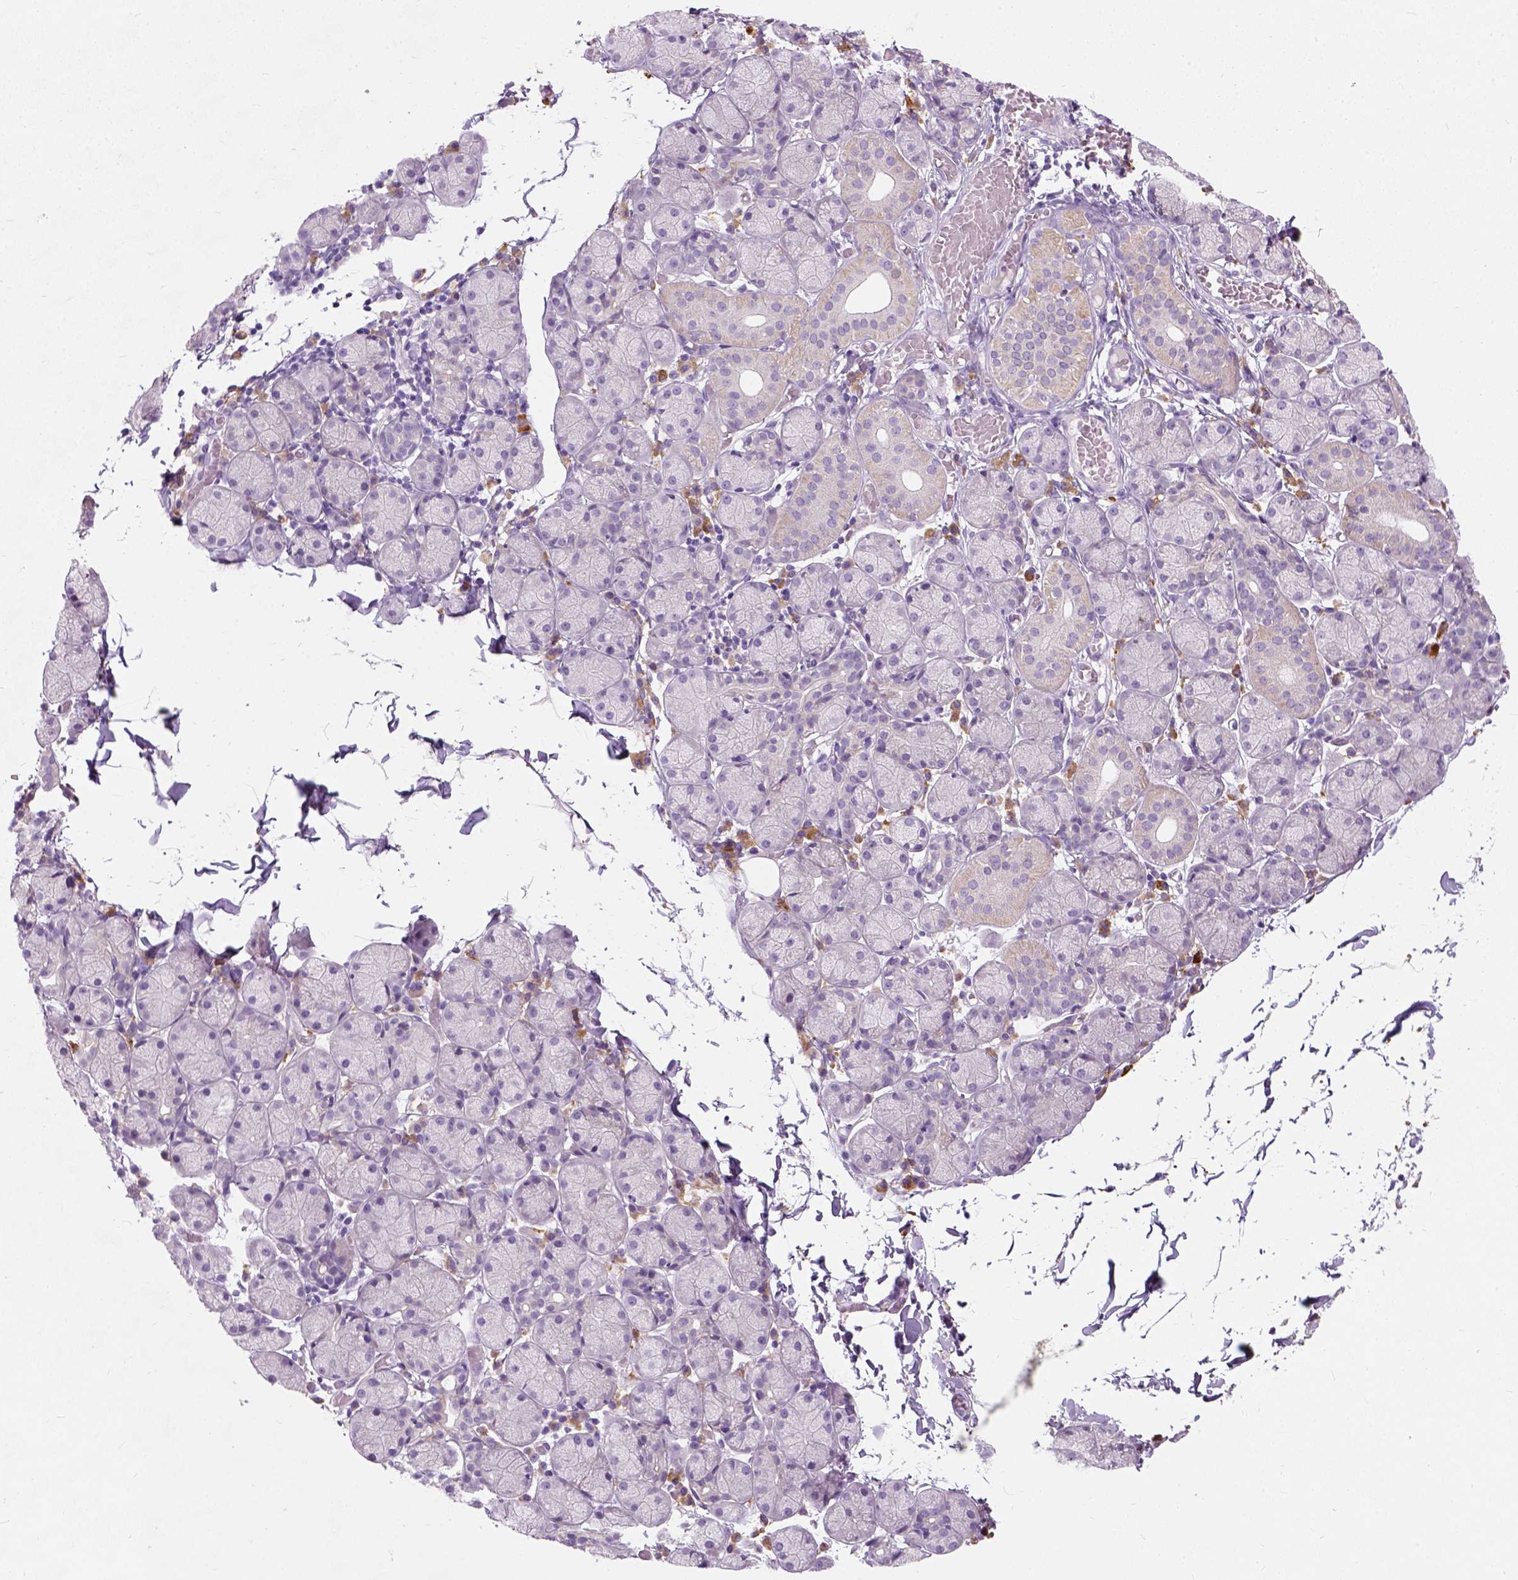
{"staining": {"intensity": "negative", "quantity": "none", "location": "none"}, "tissue": "salivary gland", "cell_type": "Glandular cells", "image_type": "normal", "snomed": [{"axis": "morphology", "description": "Normal tissue, NOS"}, {"axis": "topography", "description": "Salivary gland"}], "caption": "The immunohistochemistry histopathology image has no significant expression in glandular cells of salivary gland. The staining was performed using DAB to visualize the protein expression in brown, while the nuclei were stained in blue with hematoxylin (Magnification: 20x).", "gene": "TRIM72", "patient": {"sex": "female", "age": 24}}